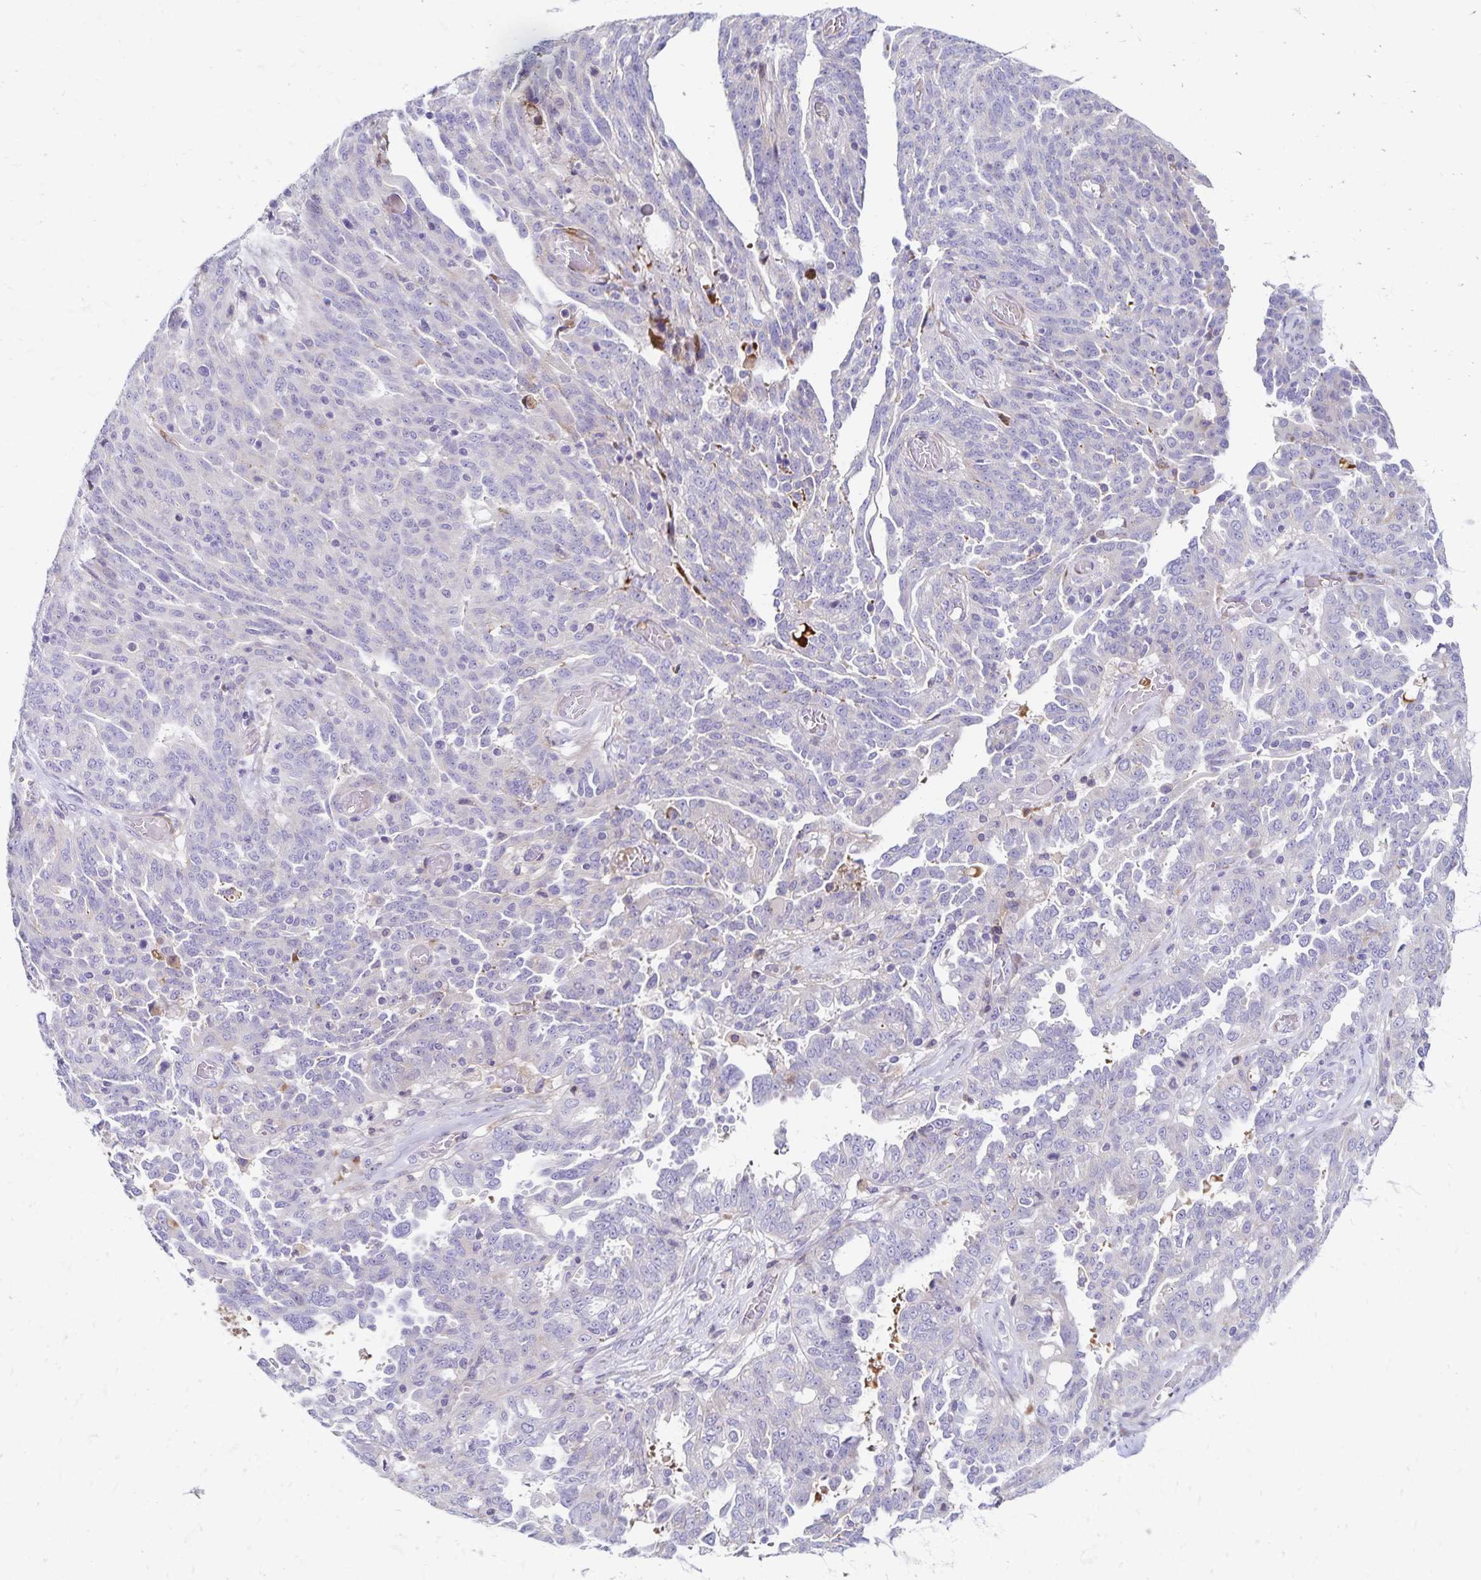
{"staining": {"intensity": "negative", "quantity": "none", "location": "none"}, "tissue": "ovarian cancer", "cell_type": "Tumor cells", "image_type": "cancer", "snomed": [{"axis": "morphology", "description": "Cystadenocarcinoma, serous, NOS"}, {"axis": "topography", "description": "Ovary"}], "caption": "There is no significant expression in tumor cells of ovarian cancer (serous cystadenocarcinoma). (Brightfield microscopy of DAB IHC at high magnification).", "gene": "NECAP1", "patient": {"sex": "female", "age": 67}}